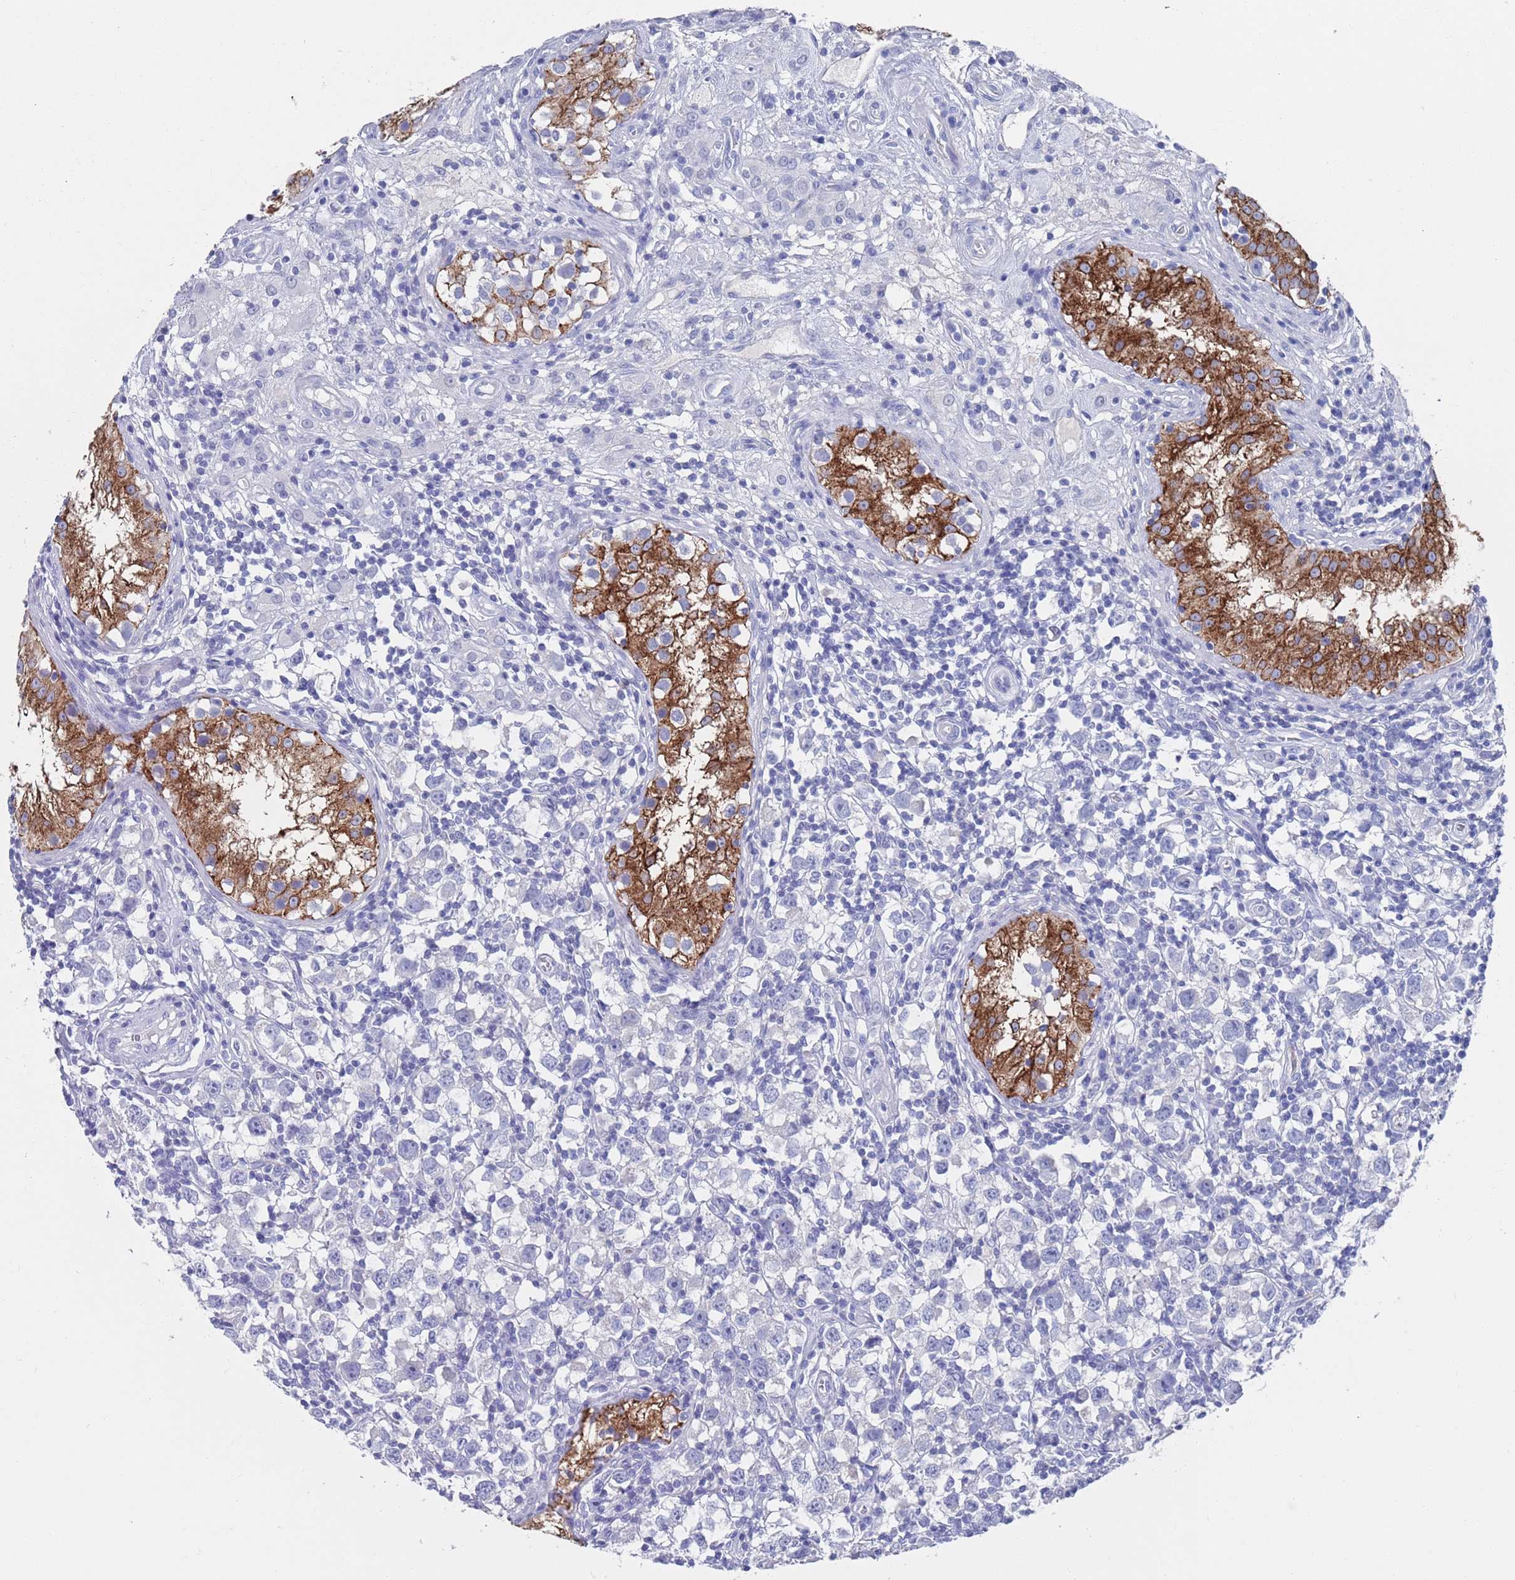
{"staining": {"intensity": "negative", "quantity": "none", "location": "none"}, "tissue": "testis cancer", "cell_type": "Tumor cells", "image_type": "cancer", "snomed": [{"axis": "morphology", "description": "Seminoma, NOS"}, {"axis": "morphology", "description": "Carcinoma, Embryonal, NOS"}, {"axis": "topography", "description": "Testis"}], "caption": "IHC of testis embryonal carcinoma demonstrates no positivity in tumor cells.", "gene": "MTMR2", "patient": {"sex": "male", "age": 29}}